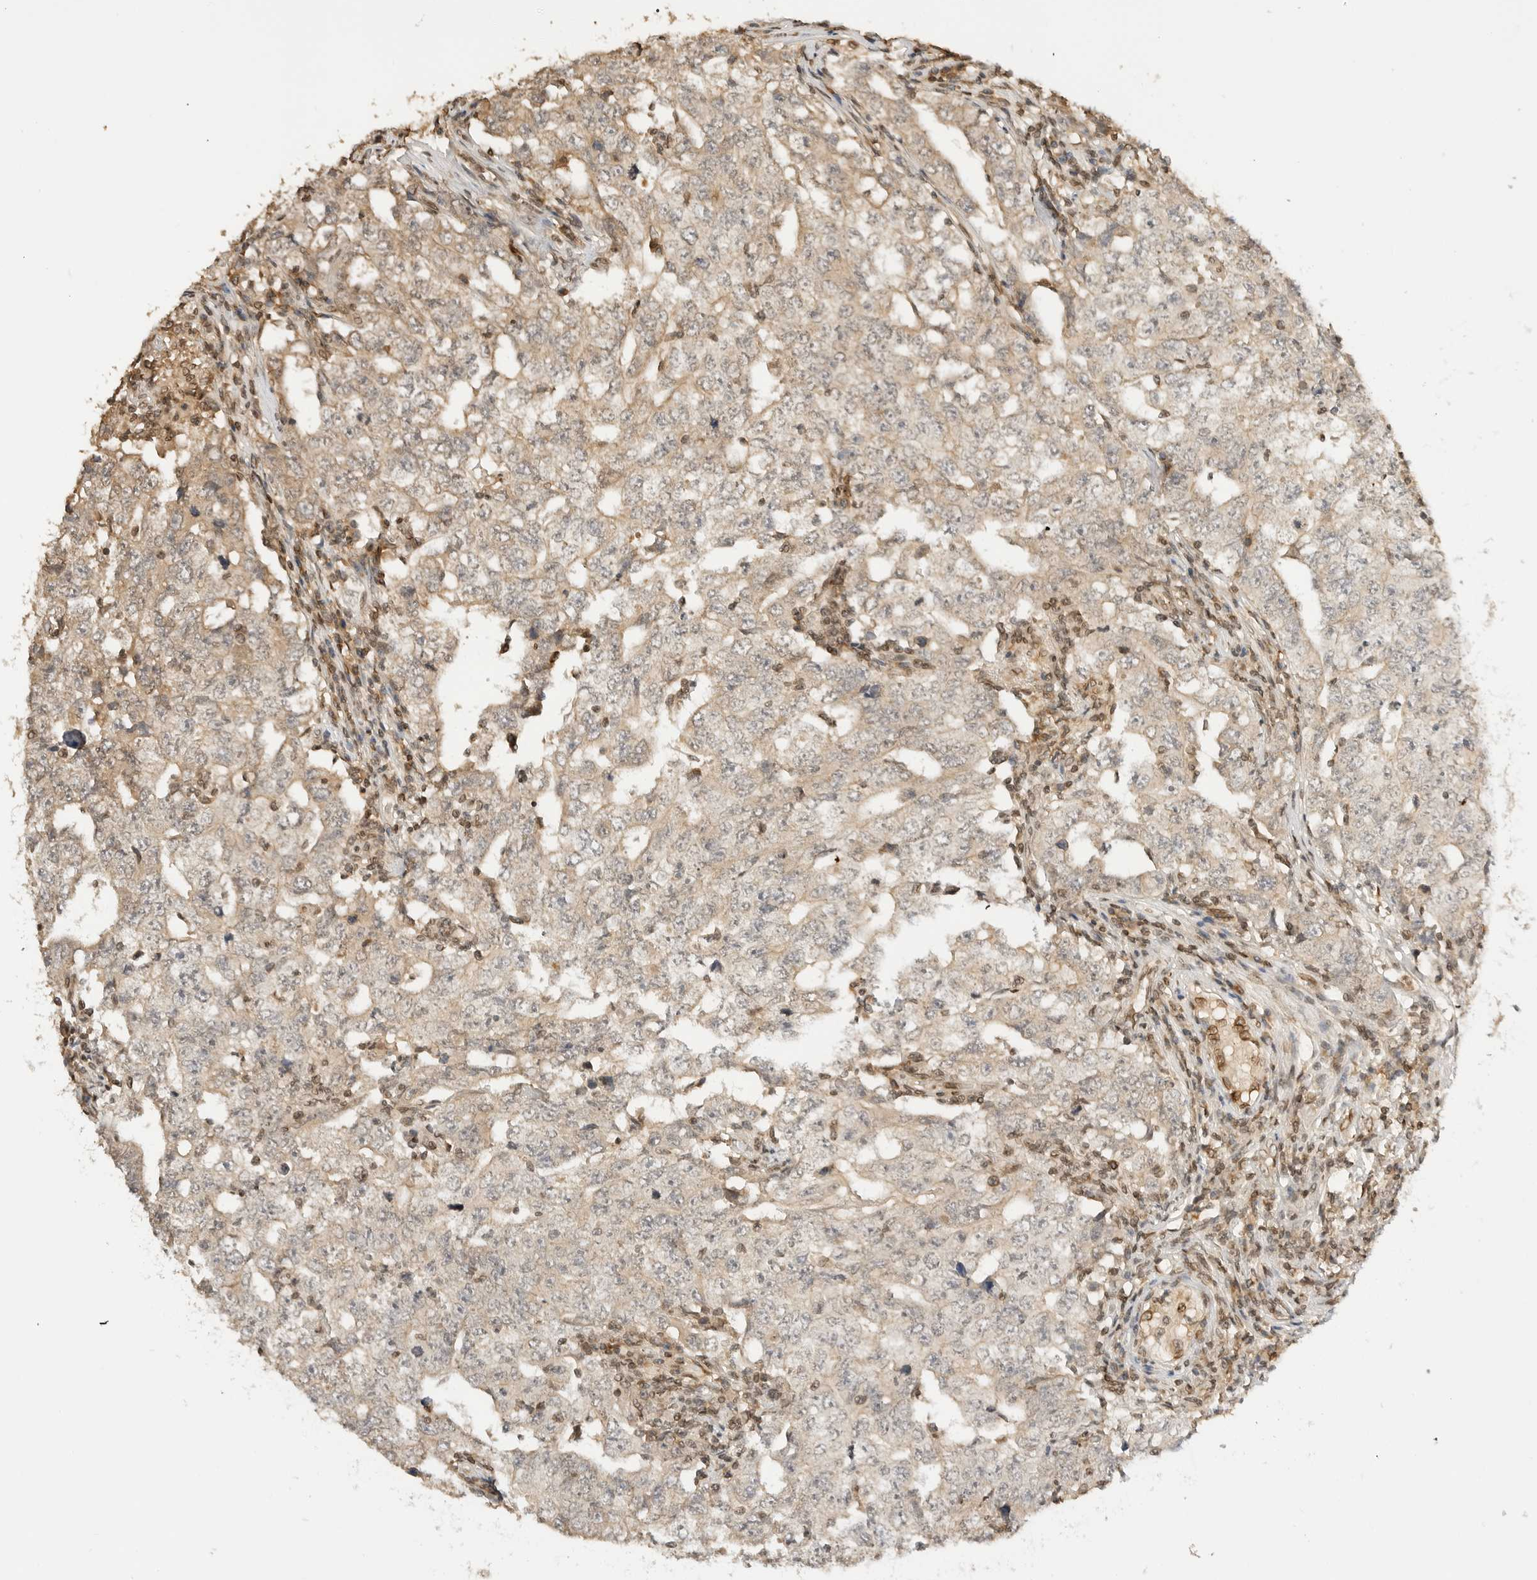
{"staining": {"intensity": "weak", "quantity": ">75%", "location": "cytoplasmic/membranous"}, "tissue": "testis cancer", "cell_type": "Tumor cells", "image_type": "cancer", "snomed": [{"axis": "morphology", "description": "Carcinoma, Embryonal, NOS"}, {"axis": "topography", "description": "Testis"}], "caption": "A histopathology image of human testis embryonal carcinoma stained for a protein reveals weak cytoplasmic/membranous brown staining in tumor cells.", "gene": "POLH", "patient": {"sex": "male", "age": 26}}